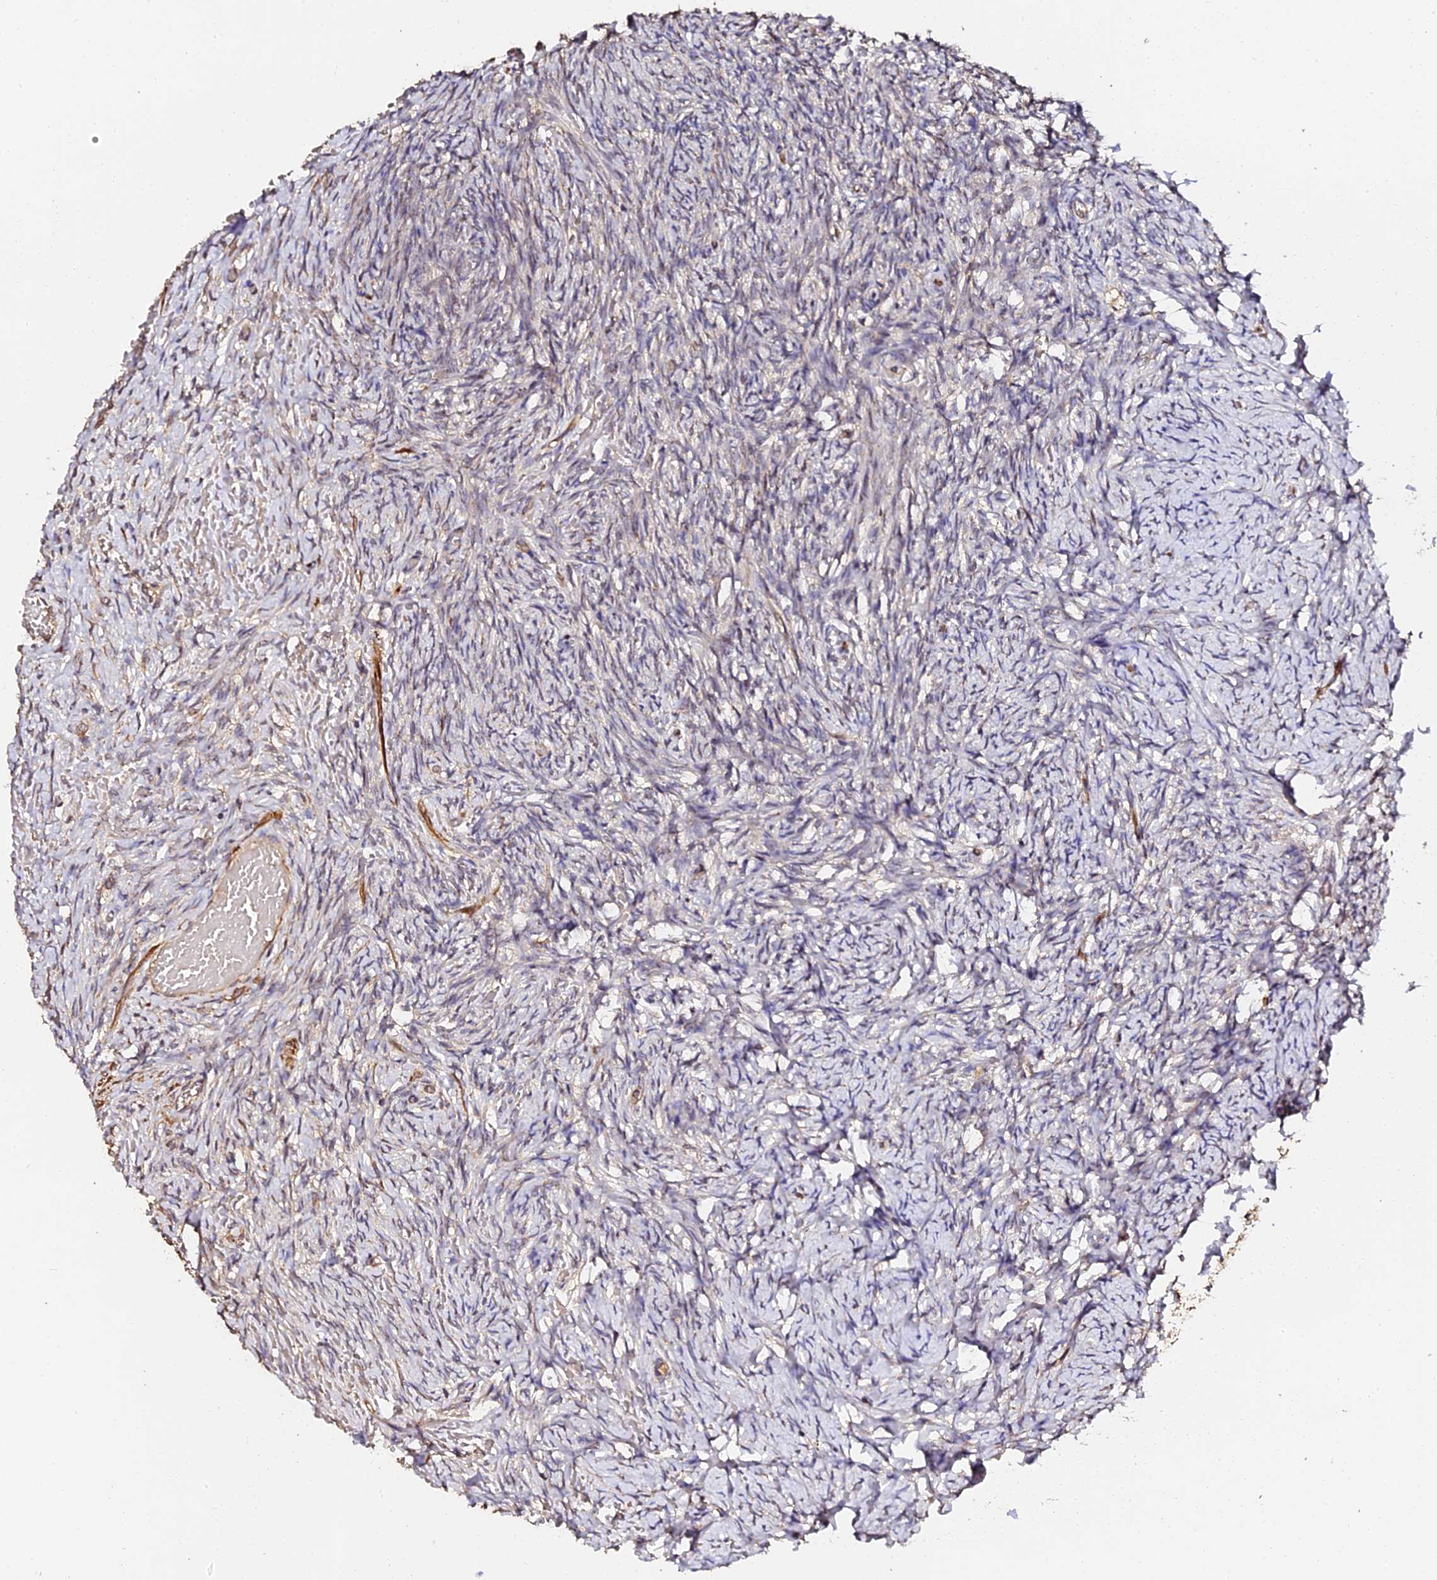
{"staining": {"intensity": "negative", "quantity": "none", "location": "none"}, "tissue": "ovary", "cell_type": "Ovarian stroma cells", "image_type": "normal", "snomed": [{"axis": "morphology", "description": "Adenocarcinoma, NOS"}, {"axis": "topography", "description": "Endometrium"}], "caption": "Image shows no significant protein expression in ovarian stroma cells of benign ovary. (Immunohistochemistry, brightfield microscopy, high magnification).", "gene": "TDO2", "patient": {"sex": "female", "age": 32}}